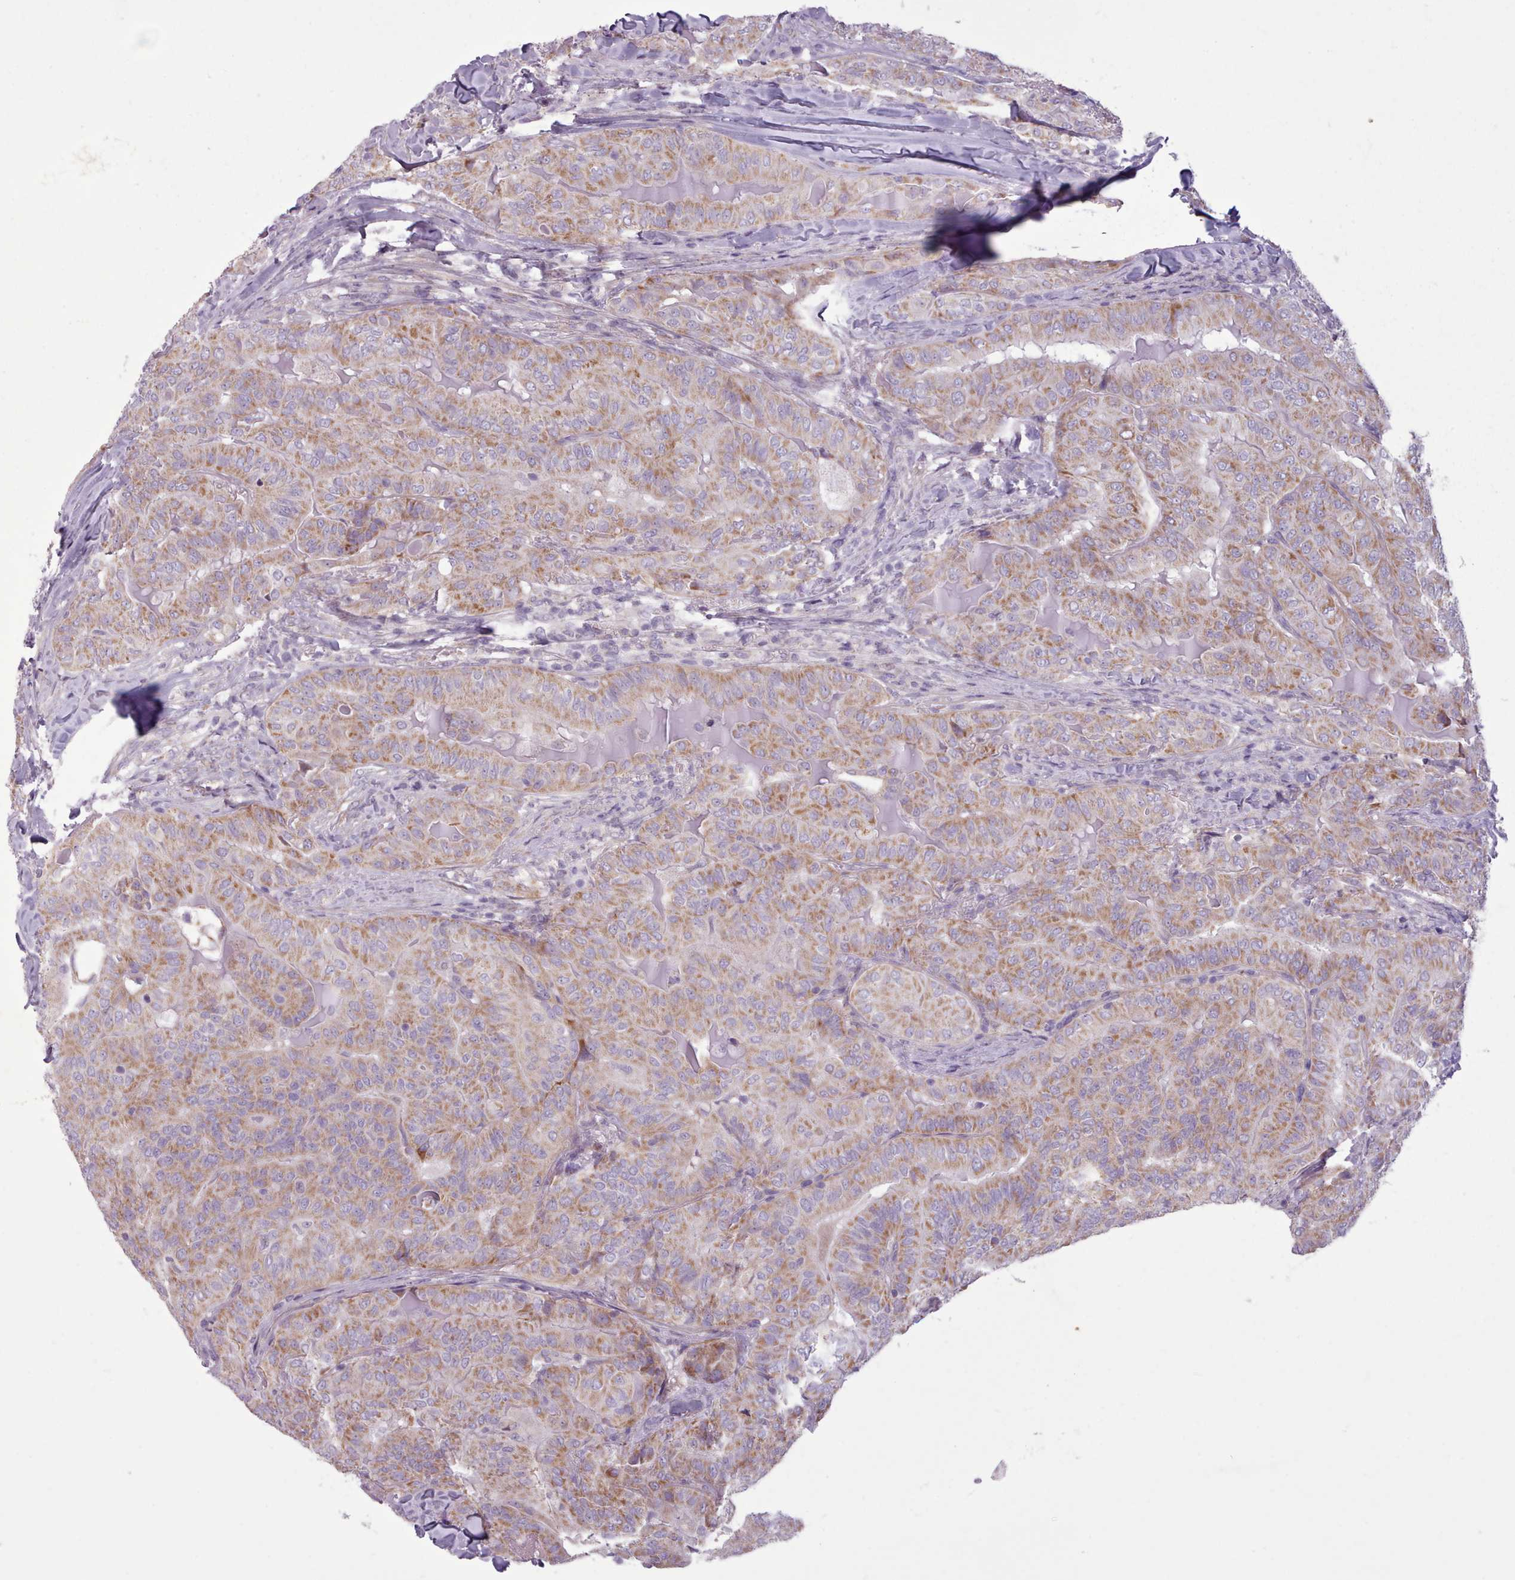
{"staining": {"intensity": "moderate", "quantity": ">75%", "location": "cytoplasmic/membranous"}, "tissue": "thyroid cancer", "cell_type": "Tumor cells", "image_type": "cancer", "snomed": [{"axis": "morphology", "description": "Papillary adenocarcinoma, NOS"}, {"axis": "topography", "description": "Thyroid gland"}], "caption": "The histopathology image reveals staining of thyroid papillary adenocarcinoma, revealing moderate cytoplasmic/membranous protein expression (brown color) within tumor cells.", "gene": "AVL9", "patient": {"sex": "female", "age": 68}}